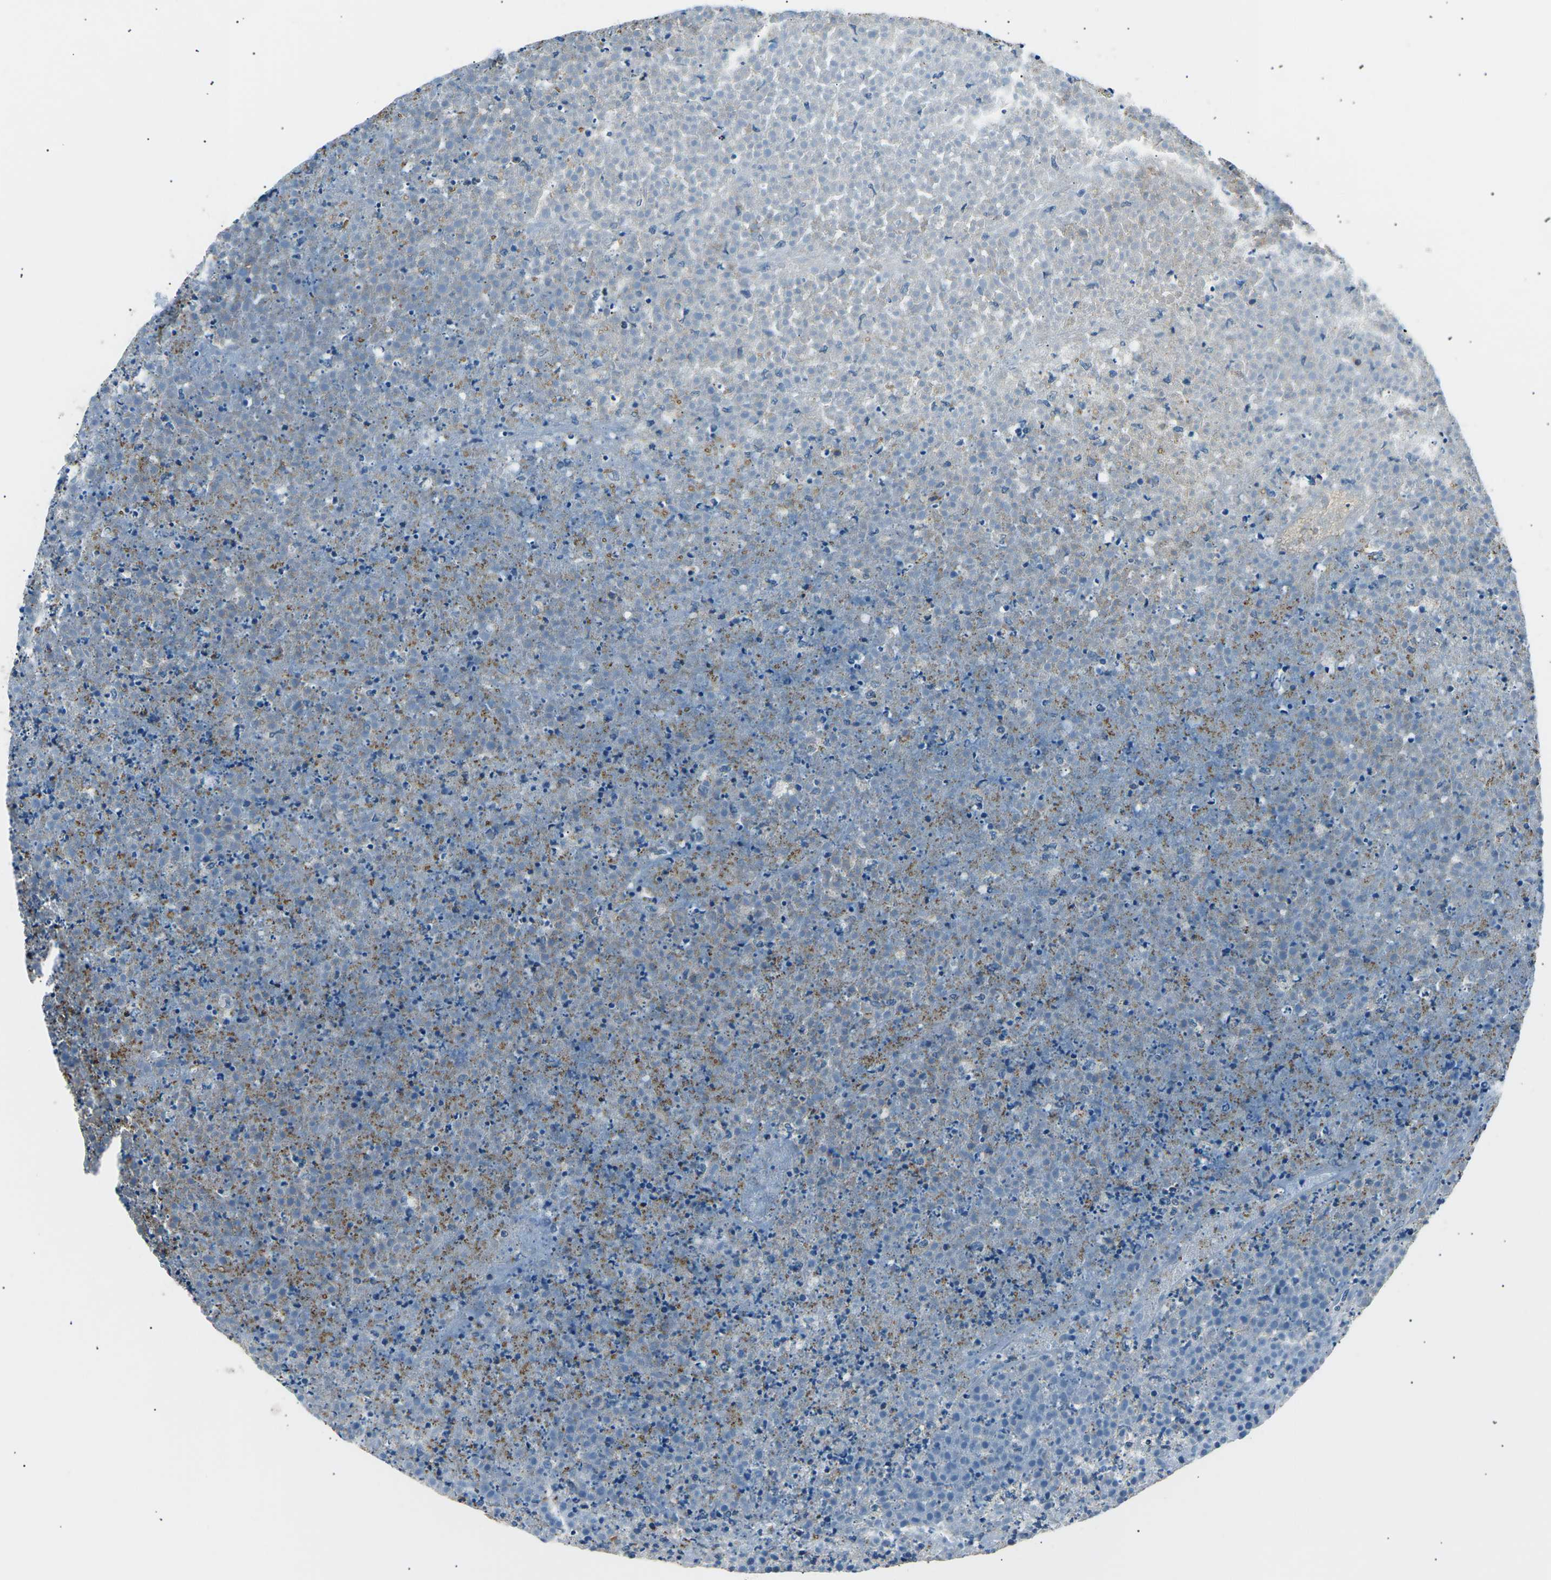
{"staining": {"intensity": "negative", "quantity": "none", "location": "none"}, "tissue": "testis cancer", "cell_type": "Tumor cells", "image_type": "cancer", "snomed": [{"axis": "morphology", "description": "Seminoma, NOS"}, {"axis": "topography", "description": "Testis"}], "caption": "Micrograph shows no significant protein expression in tumor cells of seminoma (testis).", "gene": "SLK", "patient": {"sex": "male", "age": 59}}